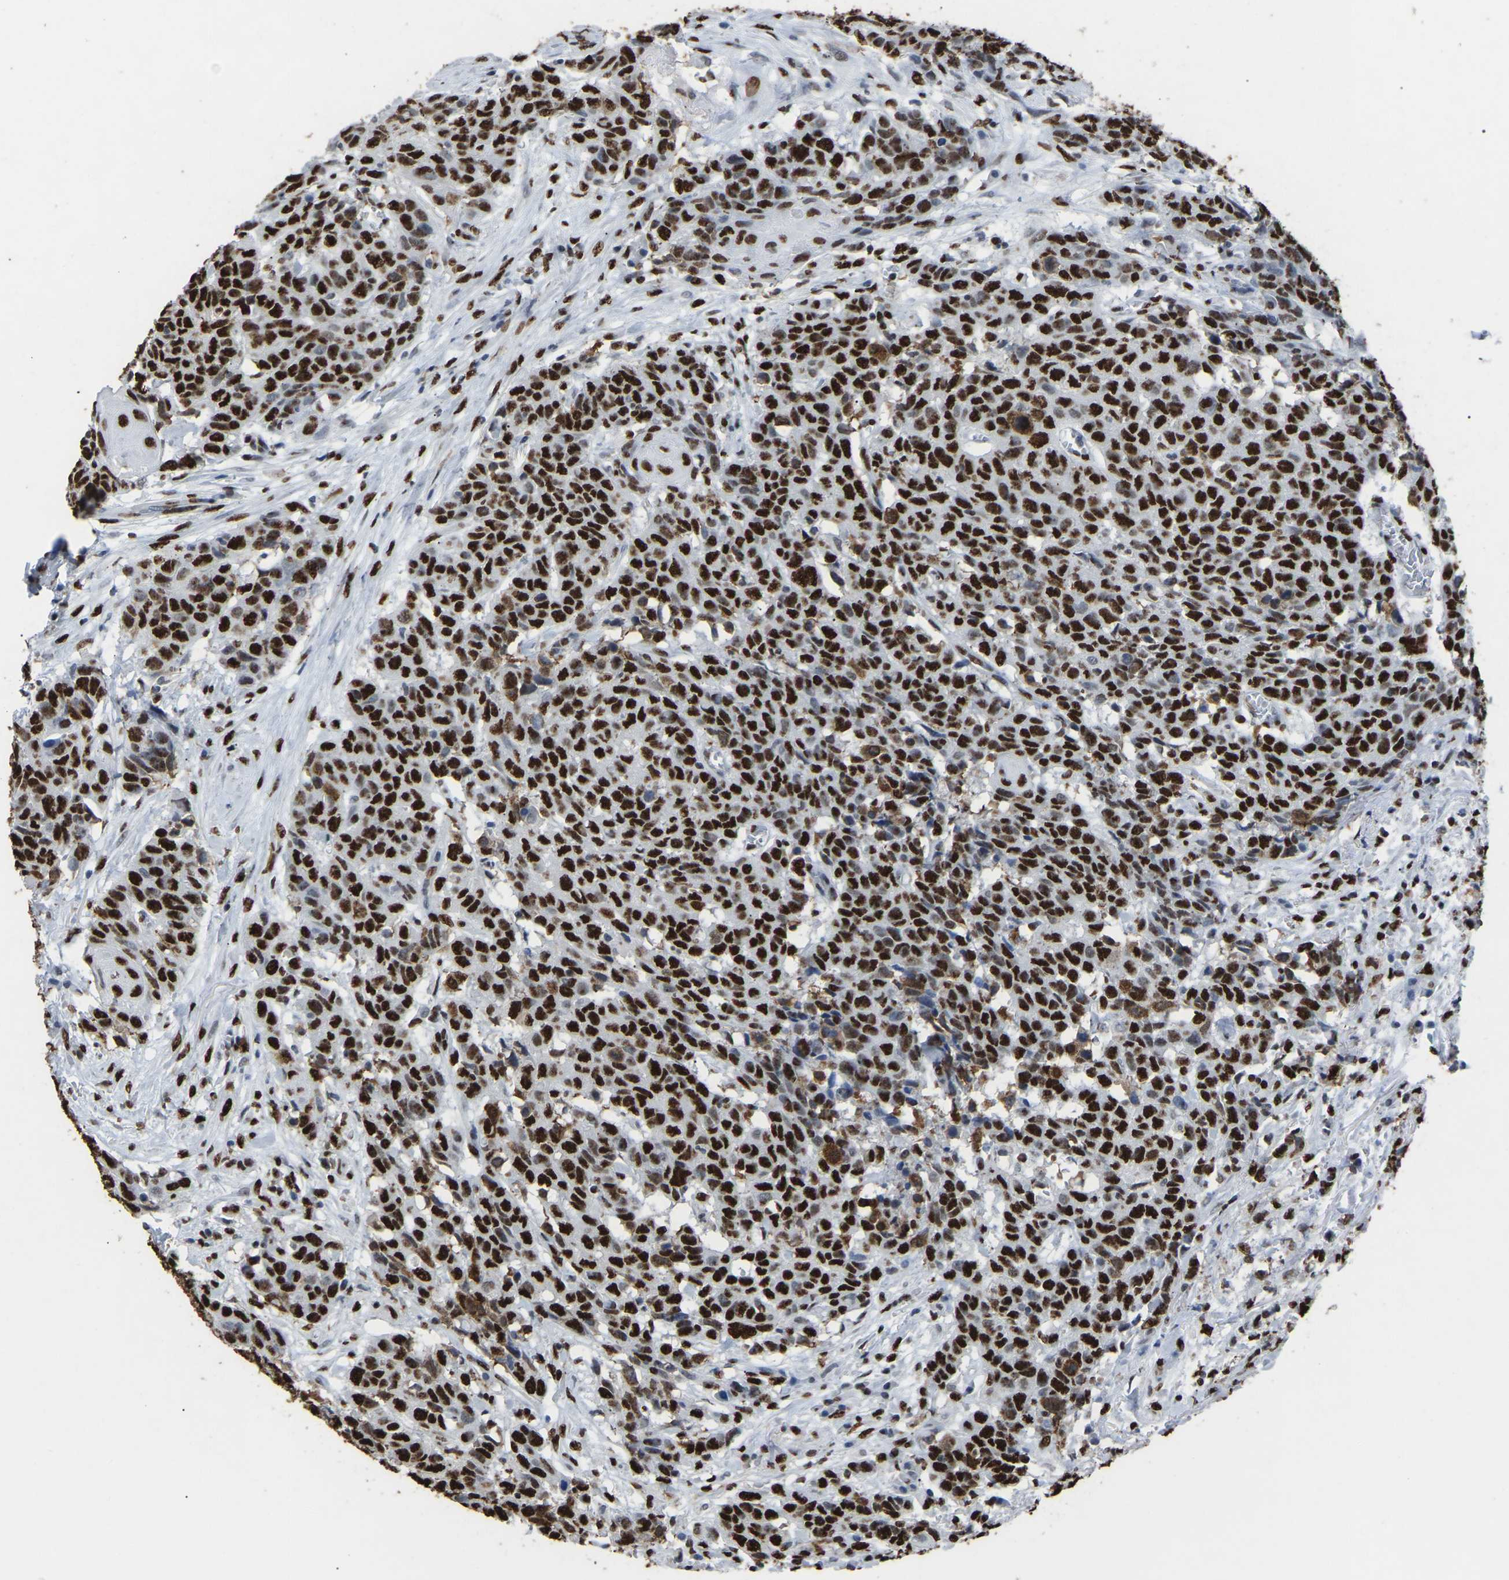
{"staining": {"intensity": "strong", "quantity": ">75%", "location": "nuclear"}, "tissue": "head and neck cancer", "cell_type": "Tumor cells", "image_type": "cancer", "snomed": [{"axis": "morphology", "description": "Squamous cell carcinoma, NOS"}, {"axis": "topography", "description": "Head-Neck"}], "caption": "Immunohistochemistry (IHC) staining of head and neck cancer, which reveals high levels of strong nuclear staining in about >75% of tumor cells indicating strong nuclear protein expression. The staining was performed using DAB (brown) for protein detection and nuclei were counterstained in hematoxylin (blue).", "gene": "RBL2", "patient": {"sex": "male", "age": 66}}